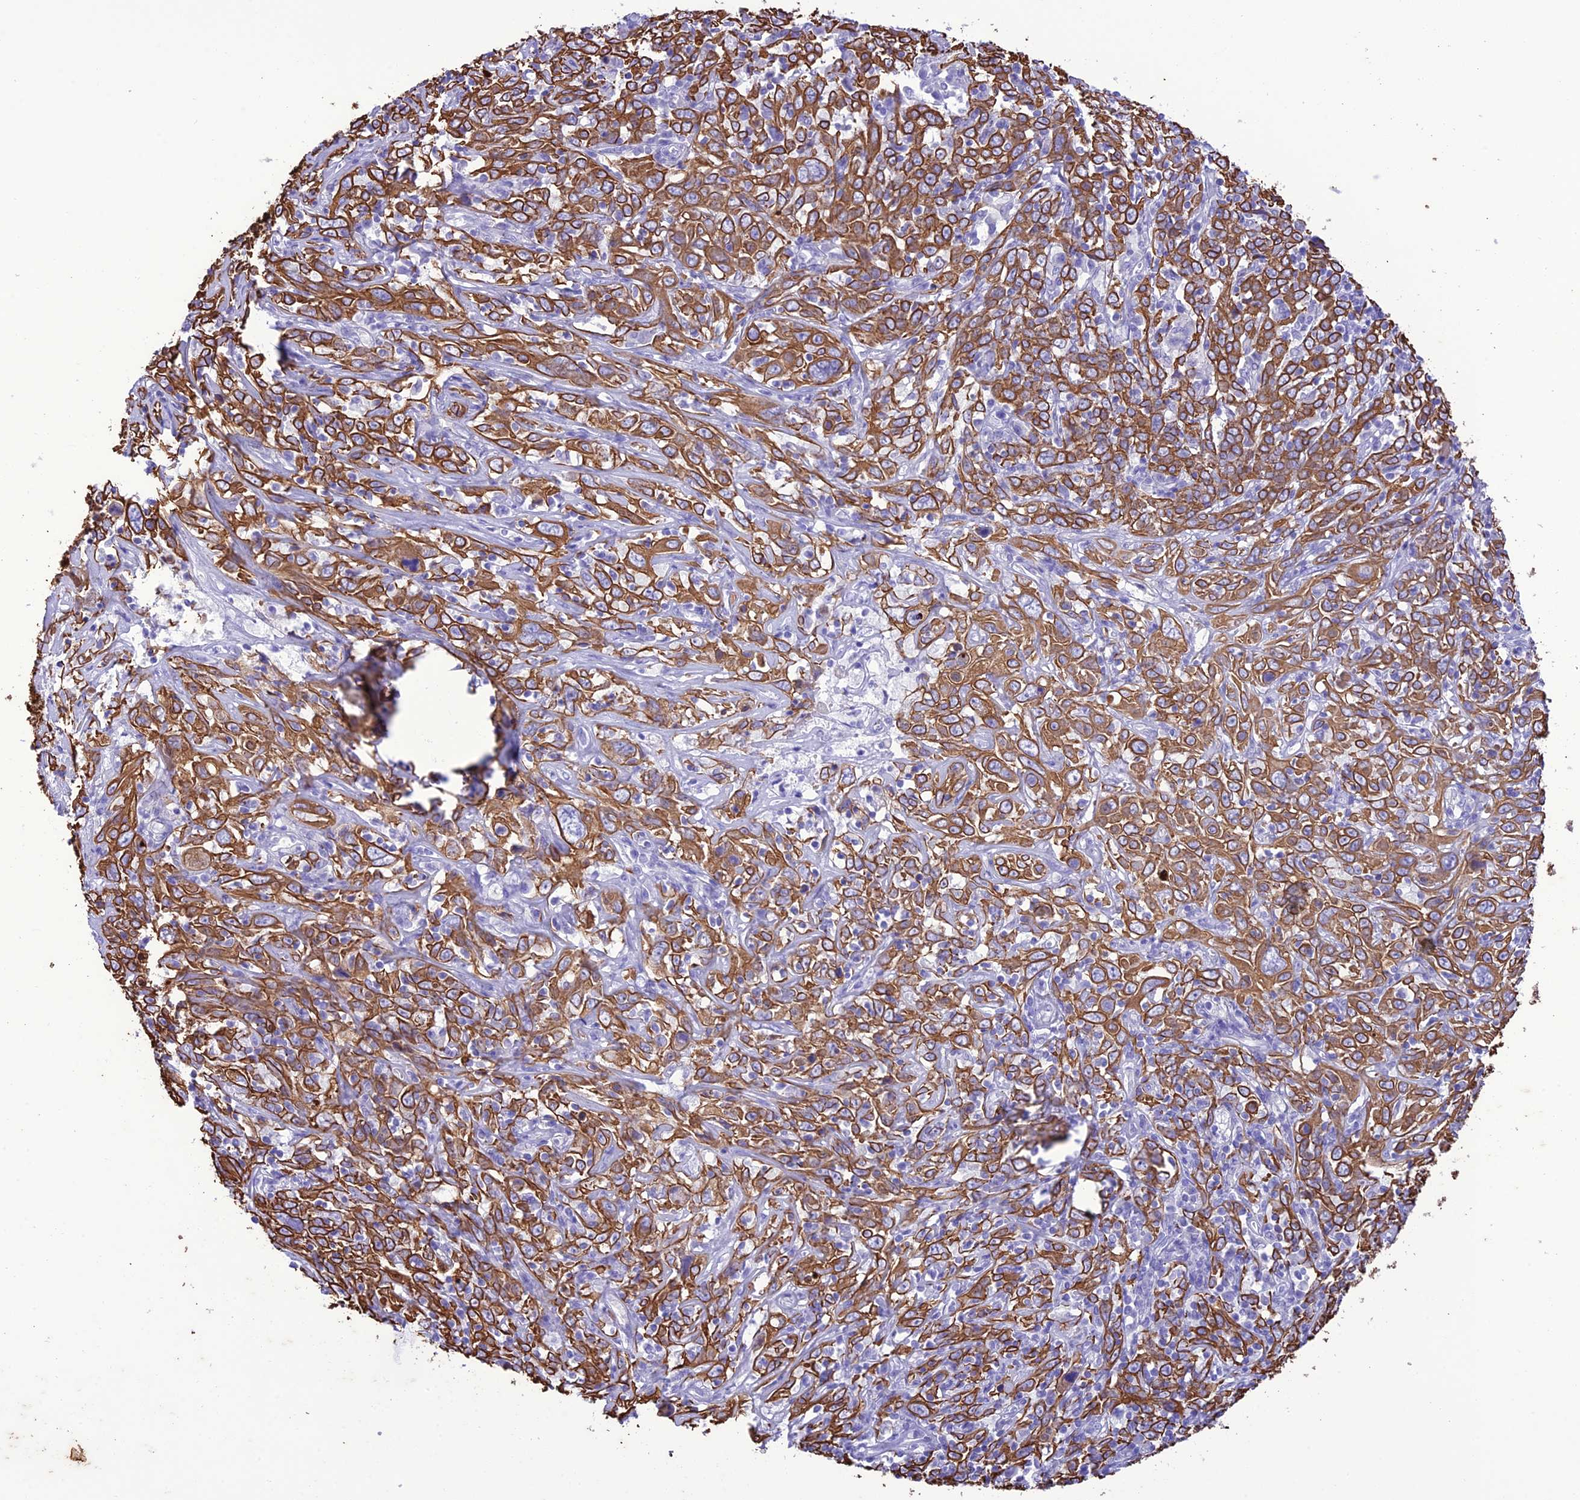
{"staining": {"intensity": "moderate", "quantity": ">75%", "location": "cytoplasmic/membranous"}, "tissue": "cervical cancer", "cell_type": "Tumor cells", "image_type": "cancer", "snomed": [{"axis": "morphology", "description": "Squamous cell carcinoma, NOS"}, {"axis": "topography", "description": "Cervix"}], "caption": "Protein analysis of squamous cell carcinoma (cervical) tissue shows moderate cytoplasmic/membranous expression in about >75% of tumor cells. Using DAB (brown) and hematoxylin (blue) stains, captured at high magnification using brightfield microscopy.", "gene": "VPS52", "patient": {"sex": "female", "age": 46}}